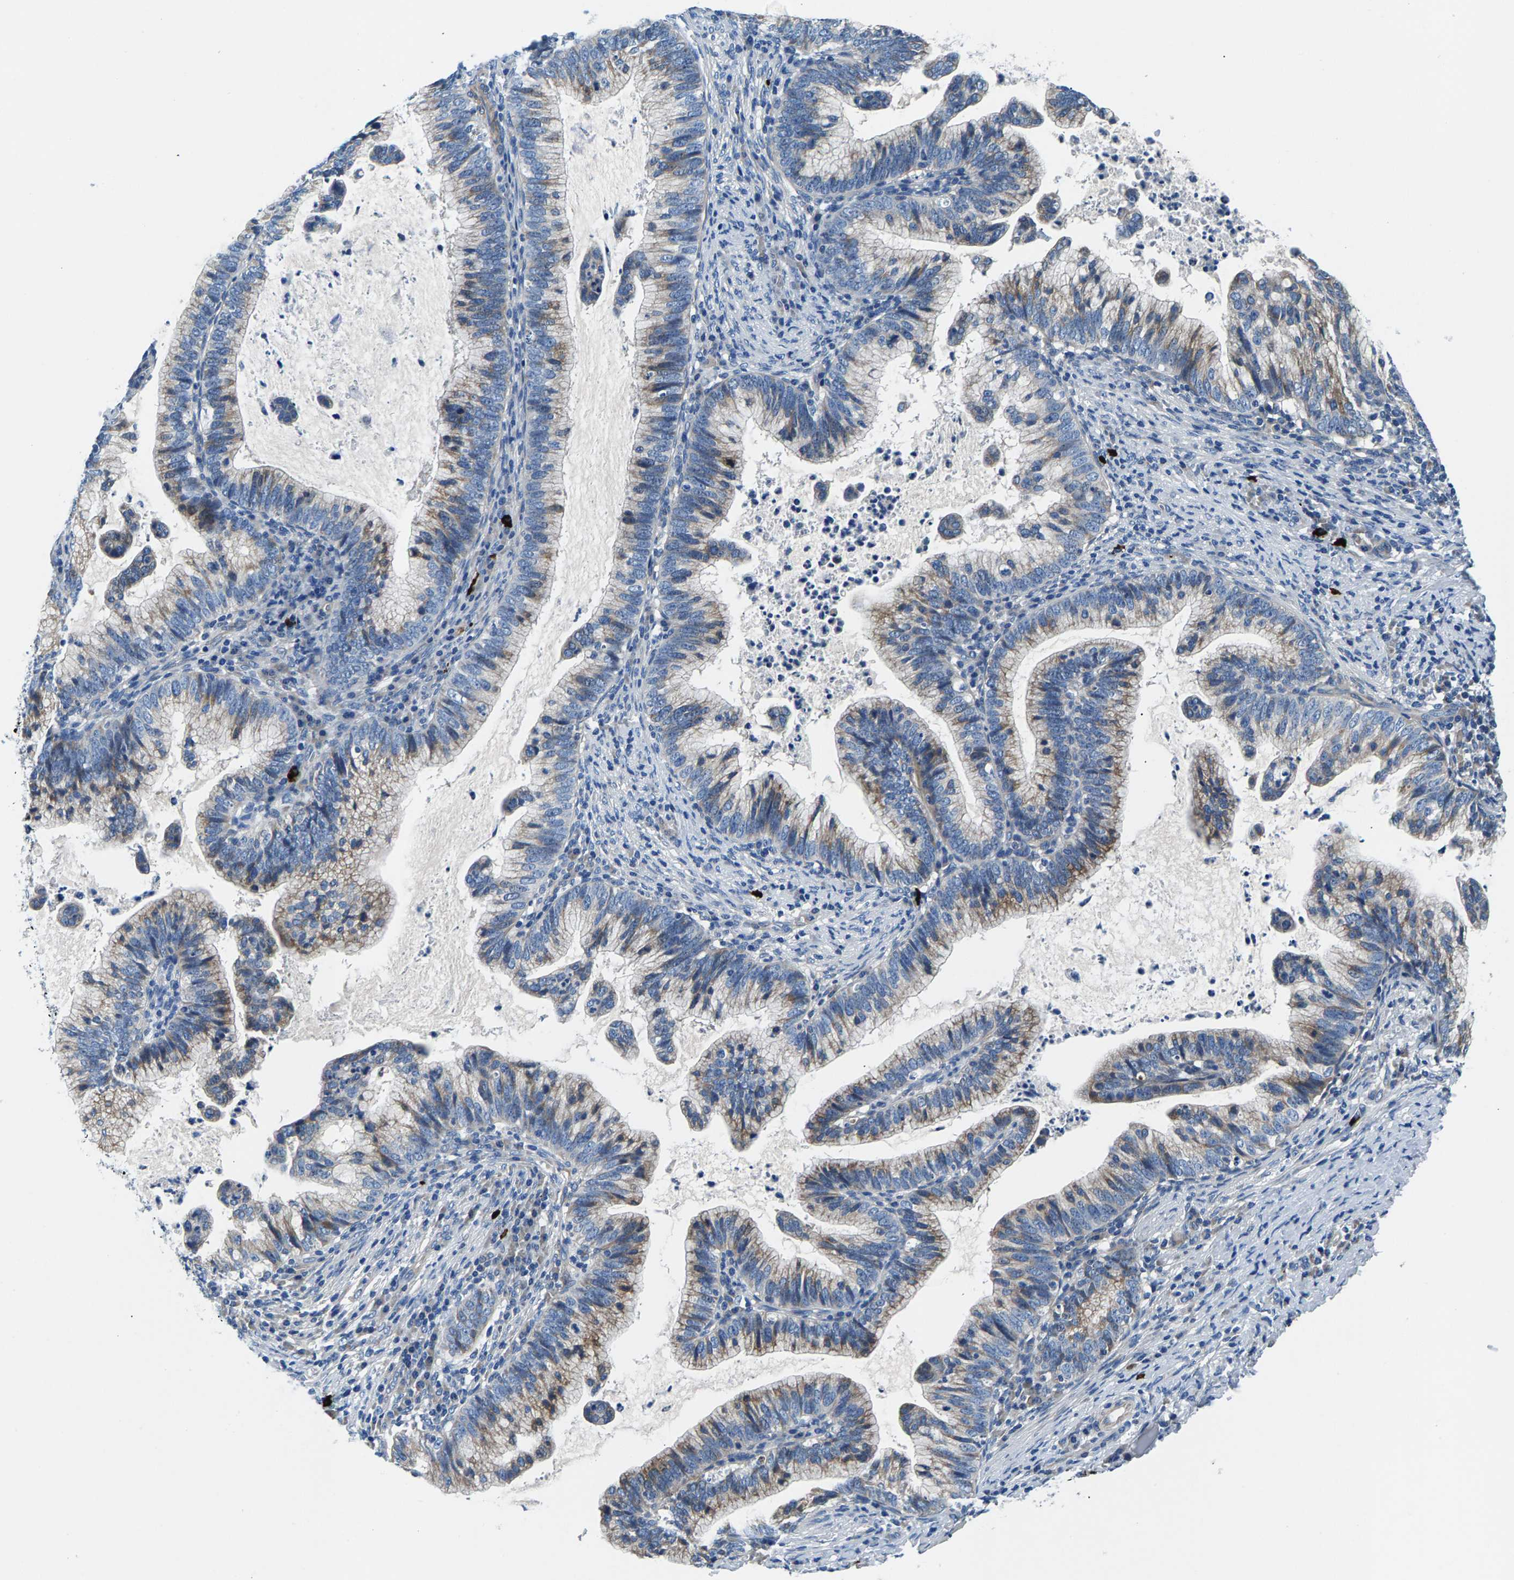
{"staining": {"intensity": "weak", "quantity": ">75%", "location": "cytoplasmic/membranous"}, "tissue": "cervical cancer", "cell_type": "Tumor cells", "image_type": "cancer", "snomed": [{"axis": "morphology", "description": "Adenocarcinoma, NOS"}, {"axis": "topography", "description": "Cervix"}], "caption": "Cervical adenocarcinoma was stained to show a protein in brown. There is low levels of weak cytoplasmic/membranous expression in about >75% of tumor cells.", "gene": "CDRT4", "patient": {"sex": "female", "age": 36}}